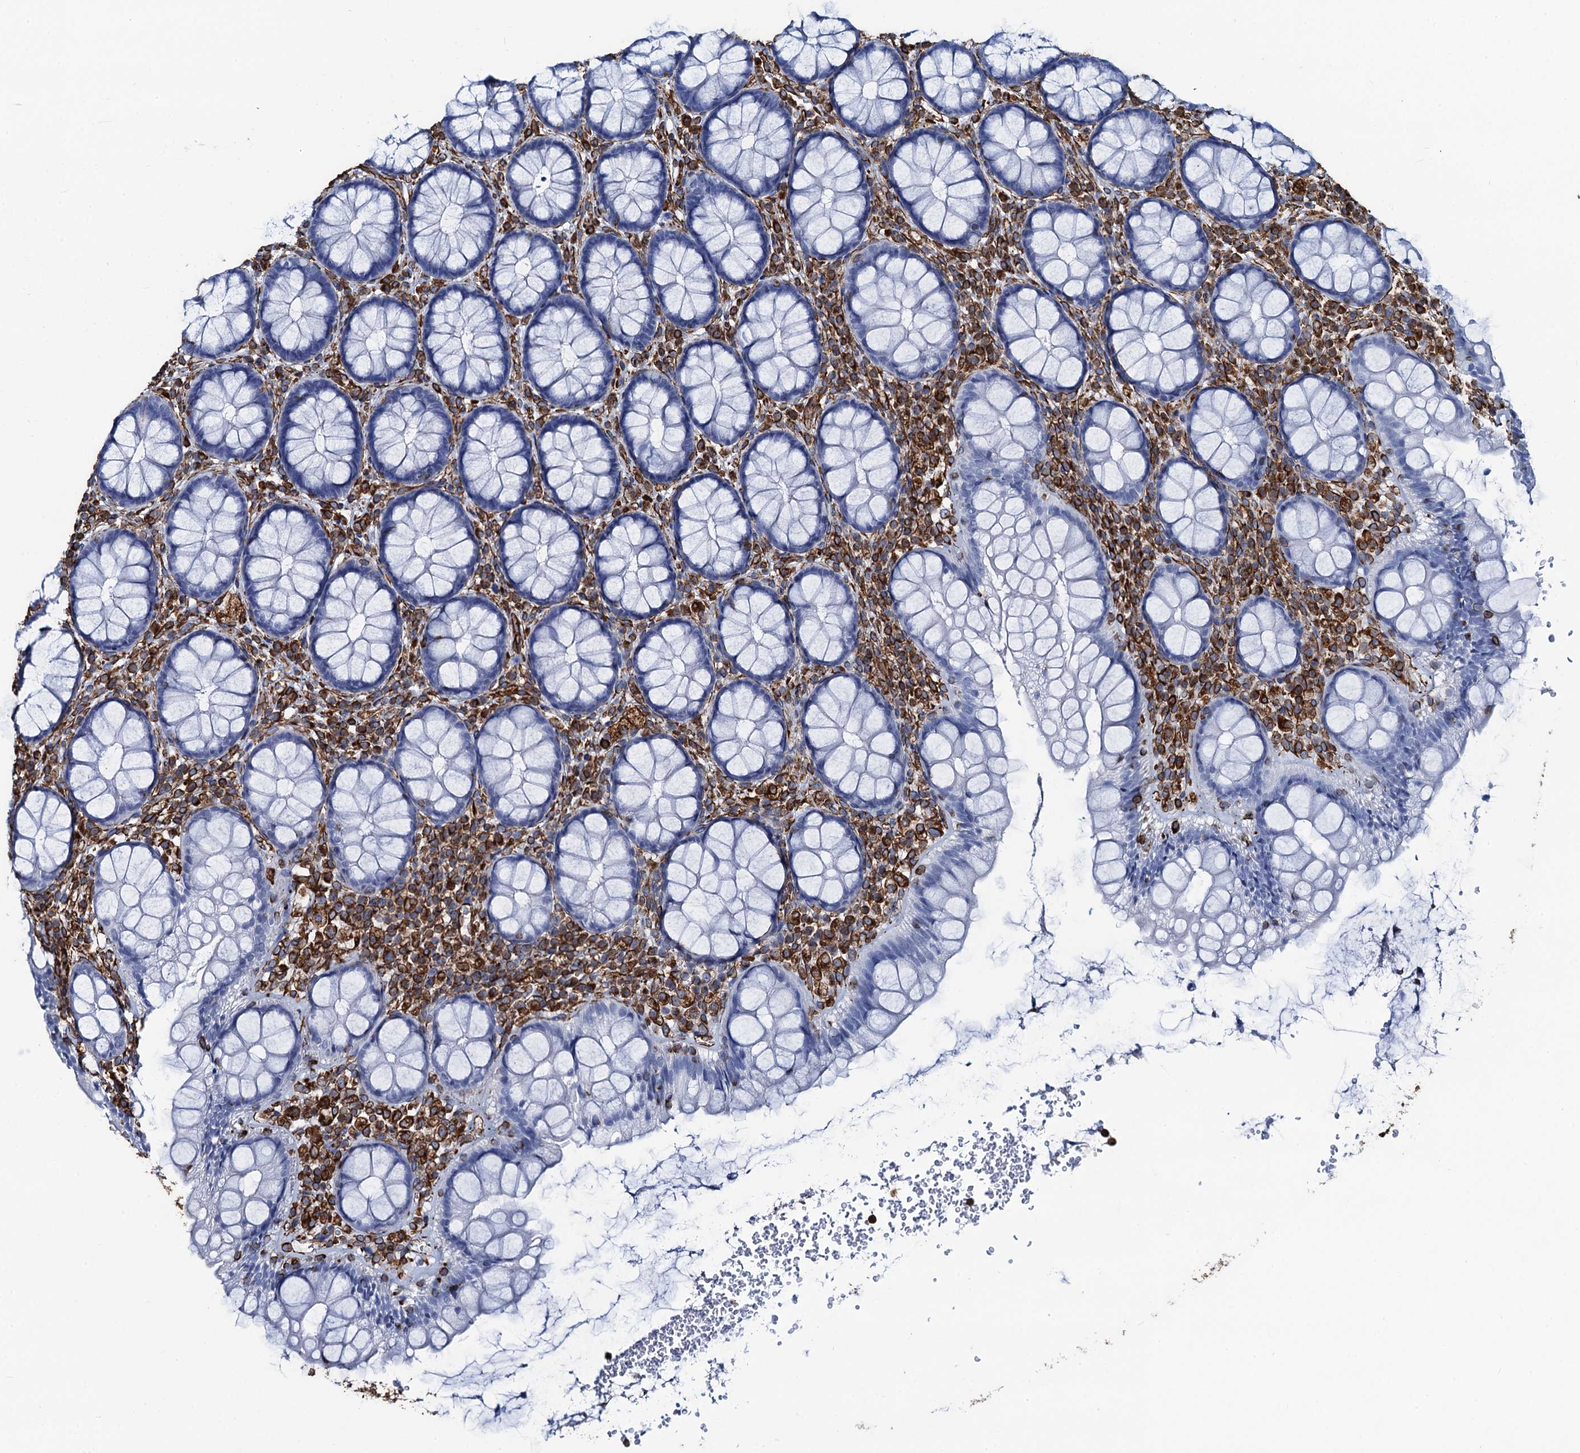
{"staining": {"intensity": "negative", "quantity": "none", "location": "none"}, "tissue": "rectum", "cell_type": "Glandular cells", "image_type": "normal", "snomed": [{"axis": "morphology", "description": "Normal tissue, NOS"}, {"axis": "topography", "description": "Rectum"}], "caption": "Immunohistochemistry image of benign rectum: rectum stained with DAB (3,3'-diaminobenzidine) reveals no significant protein expression in glandular cells.", "gene": "PGM2", "patient": {"sex": "male", "age": 83}}